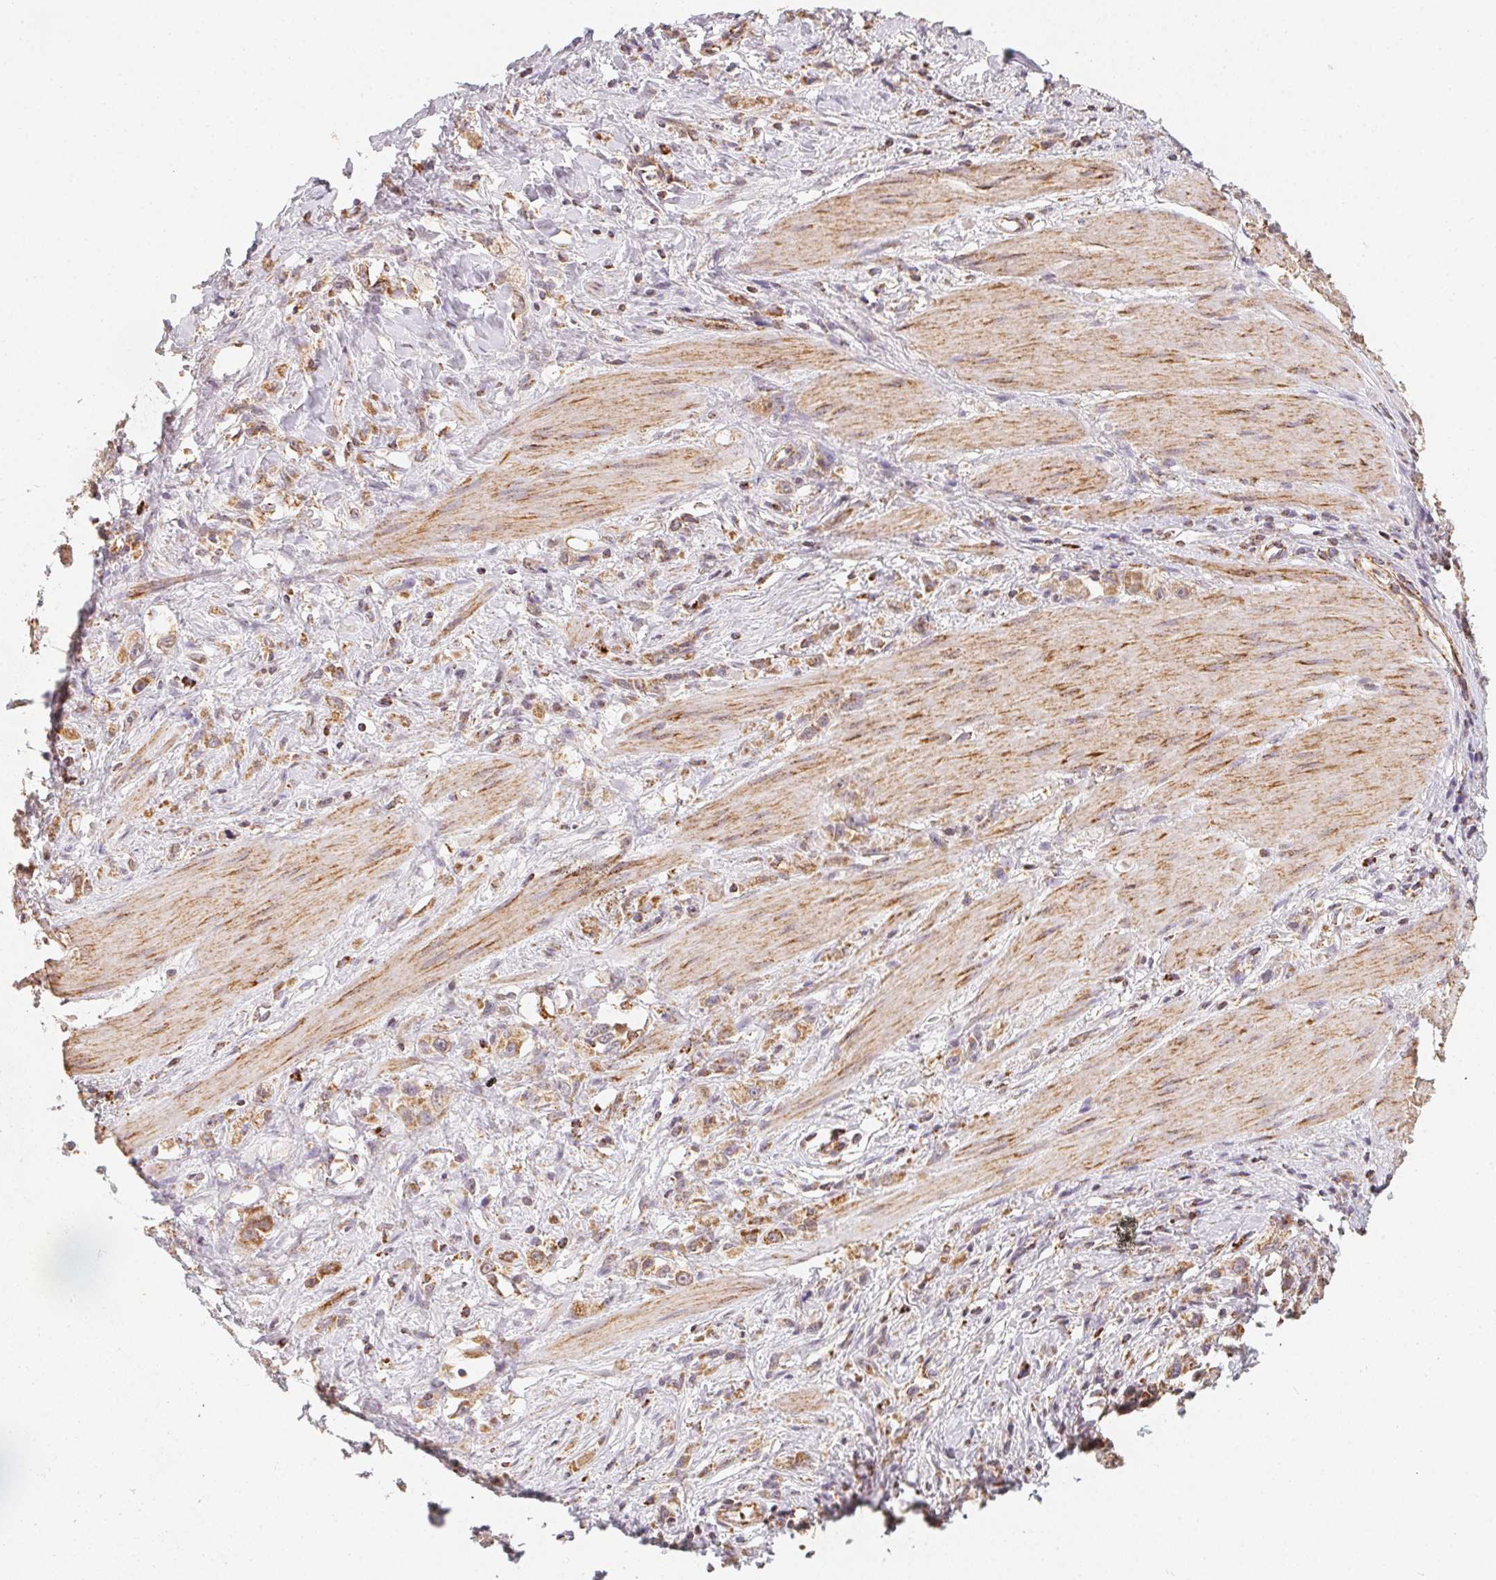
{"staining": {"intensity": "moderate", "quantity": ">75%", "location": "cytoplasmic/membranous"}, "tissue": "stomach cancer", "cell_type": "Tumor cells", "image_type": "cancer", "snomed": [{"axis": "morphology", "description": "Adenocarcinoma, NOS"}, {"axis": "topography", "description": "Stomach"}], "caption": "An image of human stomach cancer (adenocarcinoma) stained for a protein shows moderate cytoplasmic/membranous brown staining in tumor cells. (DAB (3,3'-diaminobenzidine) IHC with brightfield microscopy, high magnification).", "gene": "NDUFS6", "patient": {"sex": "male", "age": 47}}